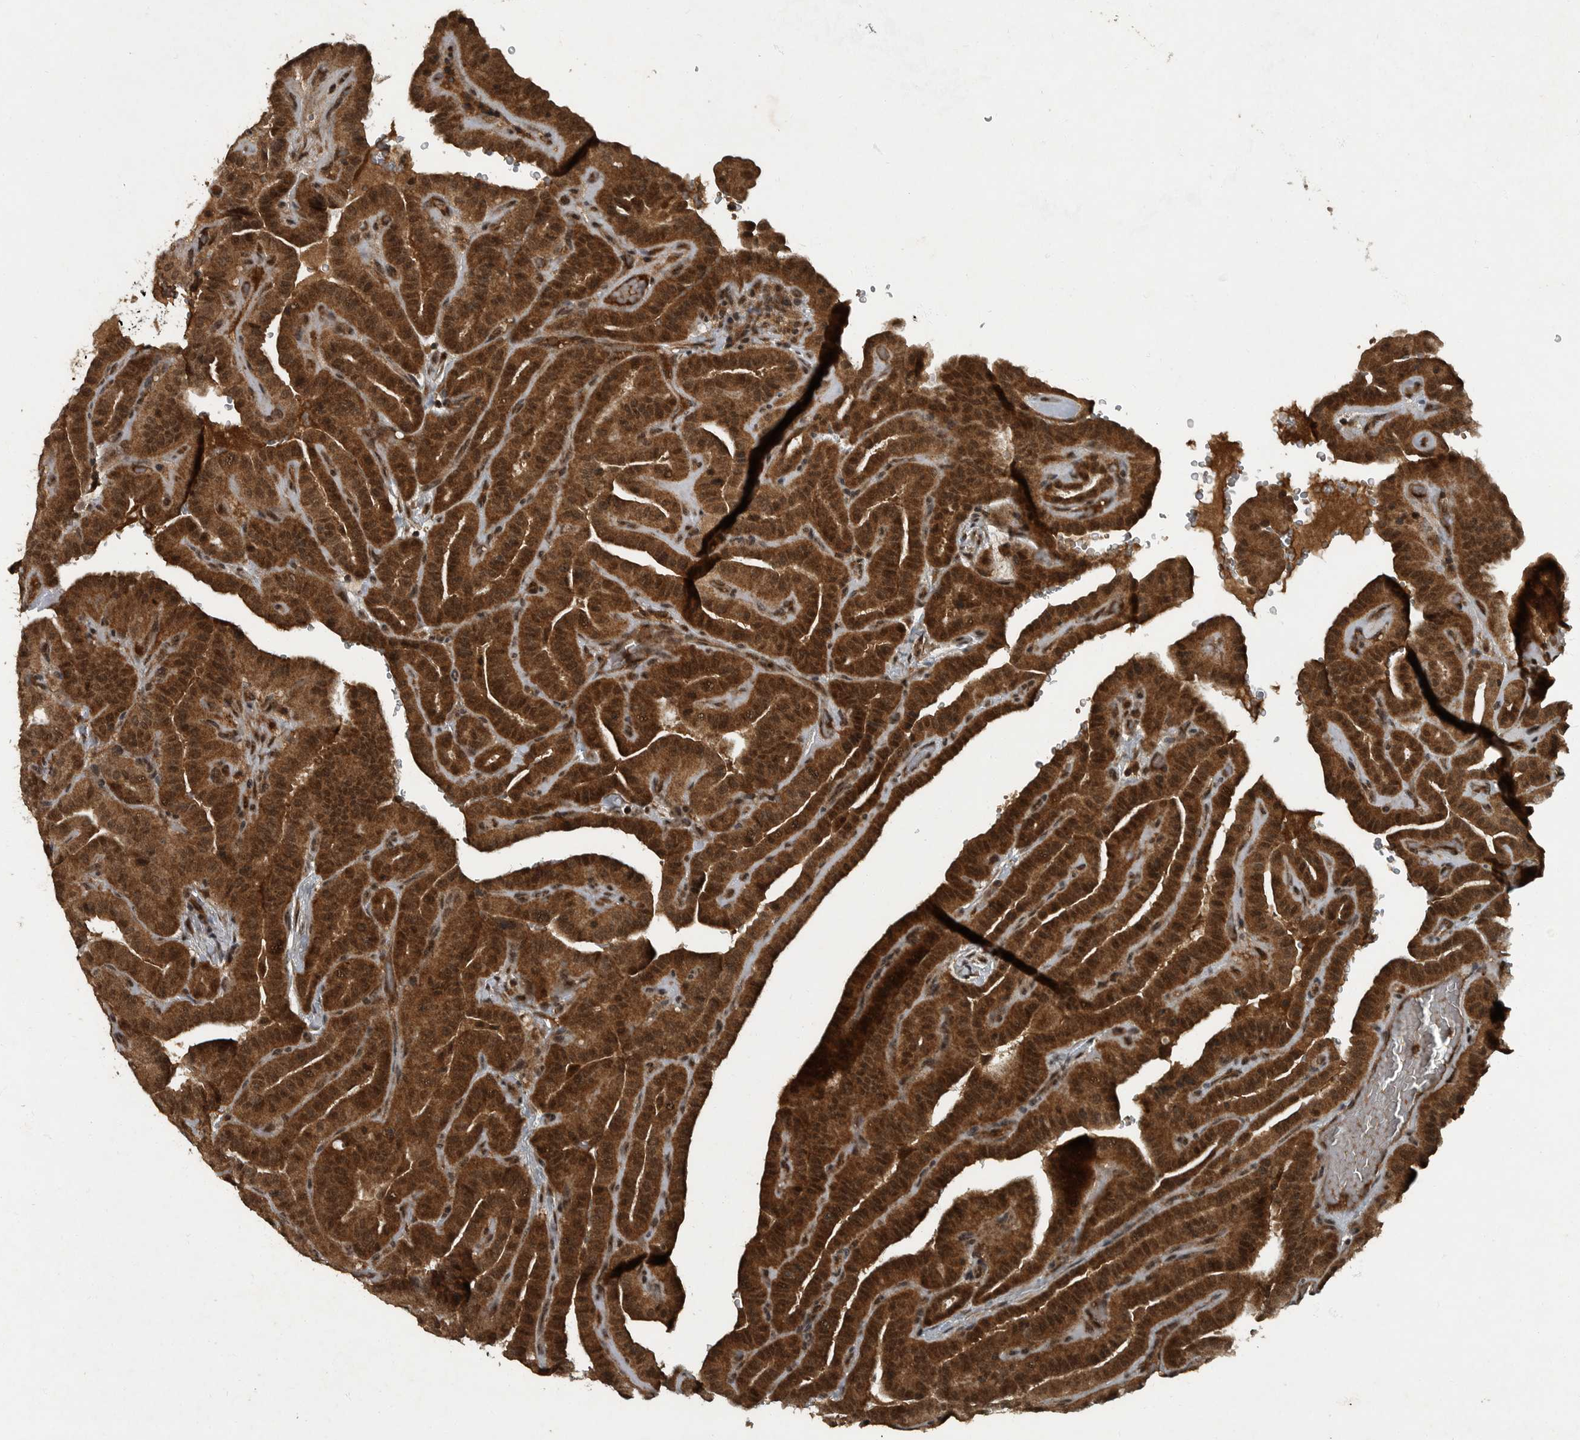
{"staining": {"intensity": "strong", "quantity": ">75%", "location": "cytoplasmic/membranous,nuclear"}, "tissue": "thyroid cancer", "cell_type": "Tumor cells", "image_type": "cancer", "snomed": [{"axis": "morphology", "description": "Papillary adenocarcinoma, NOS"}, {"axis": "topography", "description": "Thyroid gland"}], "caption": "The histopathology image reveals a brown stain indicating the presence of a protein in the cytoplasmic/membranous and nuclear of tumor cells in papillary adenocarcinoma (thyroid). The protein of interest is stained brown, and the nuclei are stained in blue (DAB IHC with brightfield microscopy, high magnification).", "gene": "FOXO1", "patient": {"sex": "male", "age": 77}}